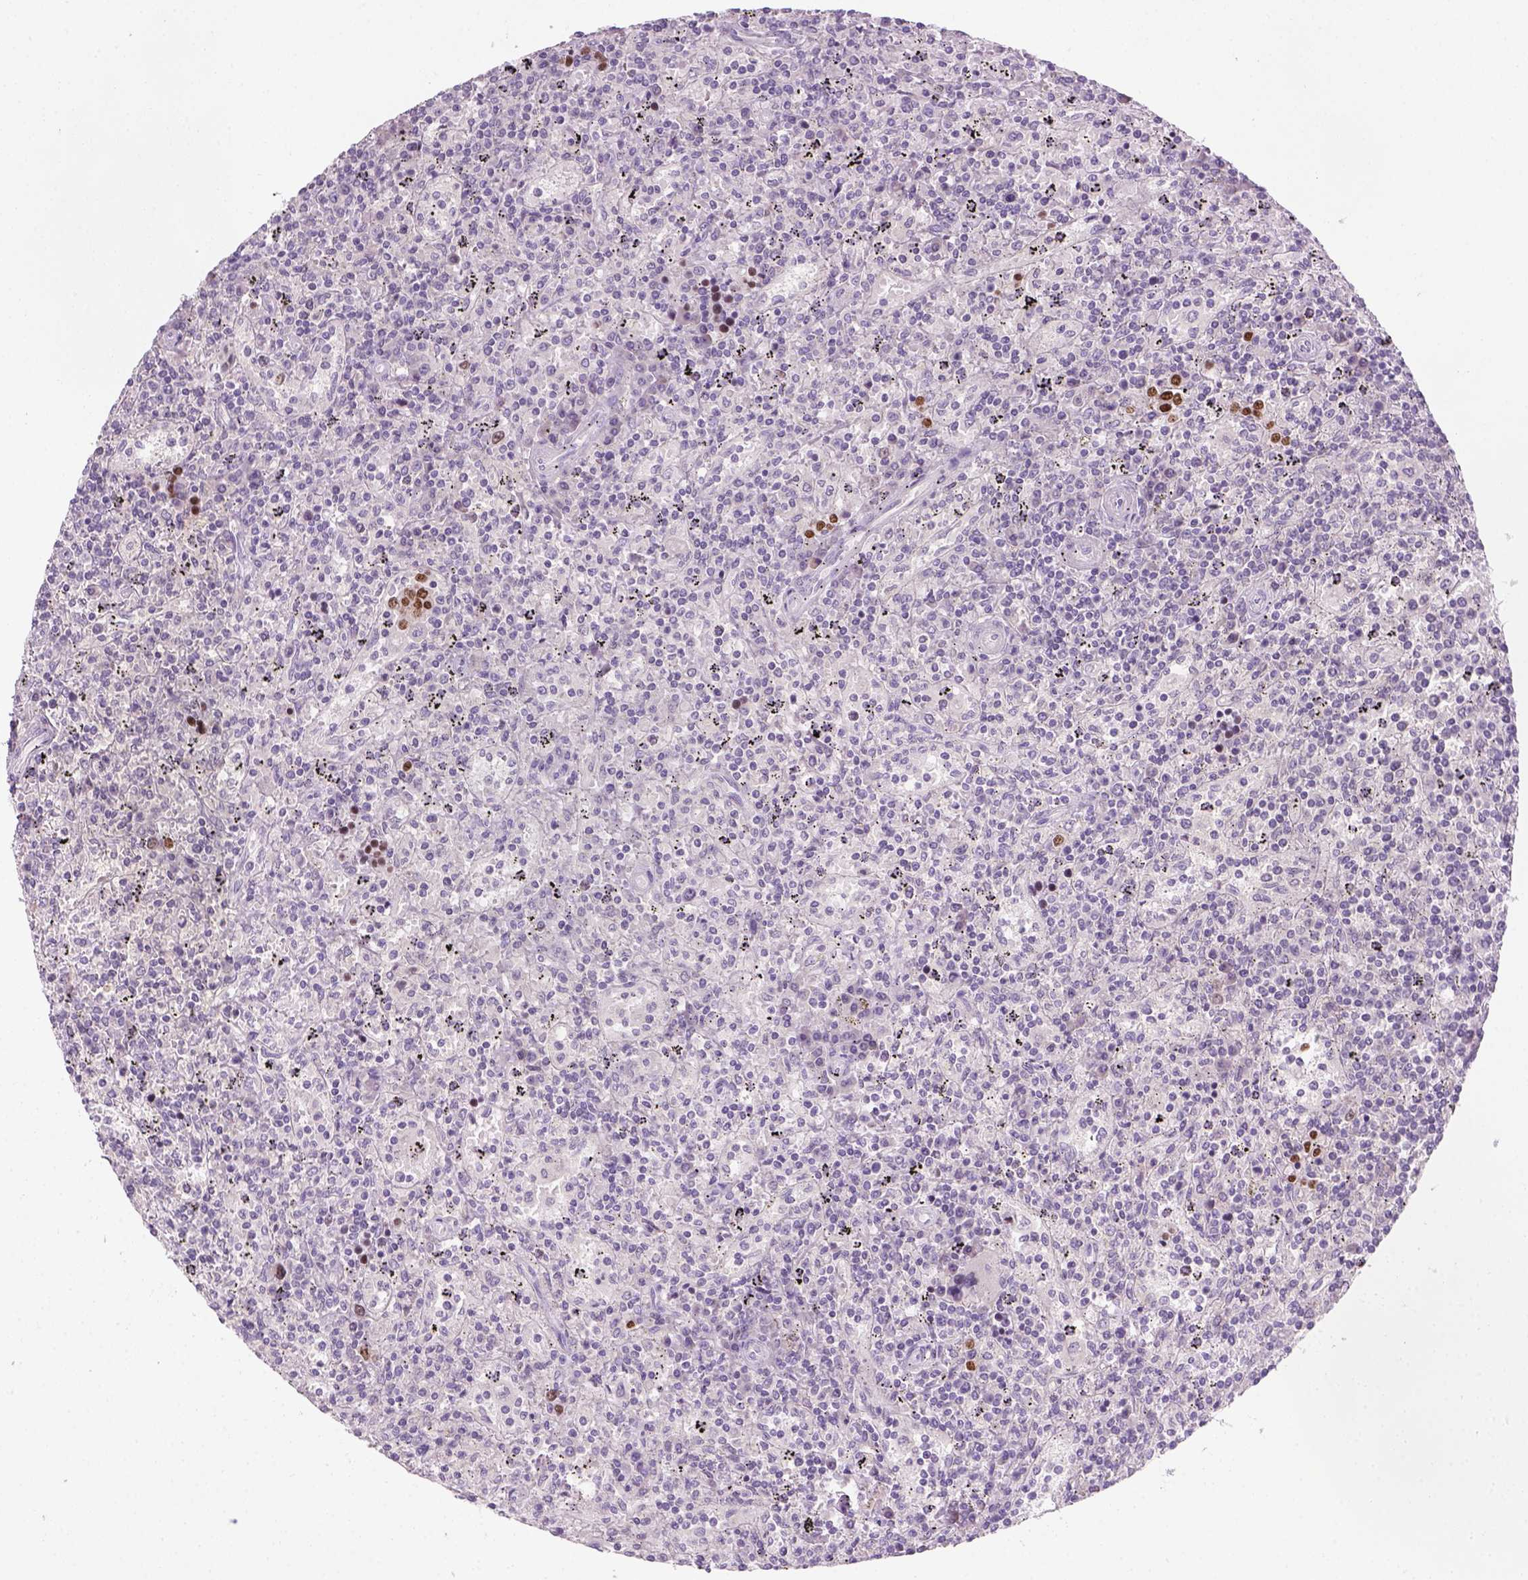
{"staining": {"intensity": "negative", "quantity": "none", "location": "none"}, "tissue": "lymphoma", "cell_type": "Tumor cells", "image_type": "cancer", "snomed": [{"axis": "morphology", "description": "Malignant lymphoma, non-Hodgkin's type, Low grade"}, {"axis": "topography", "description": "Spleen"}], "caption": "An immunohistochemistry histopathology image of lymphoma is shown. There is no staining in tumor cells of lymphoma. The staining was performed using DAB to visualize the protein expression in brown, while the nuclei were stained in blue with hematoxylin (Magnification: 20x).", "gene": "GFI1B", "patient": {"sex": "male", "age": 62}}